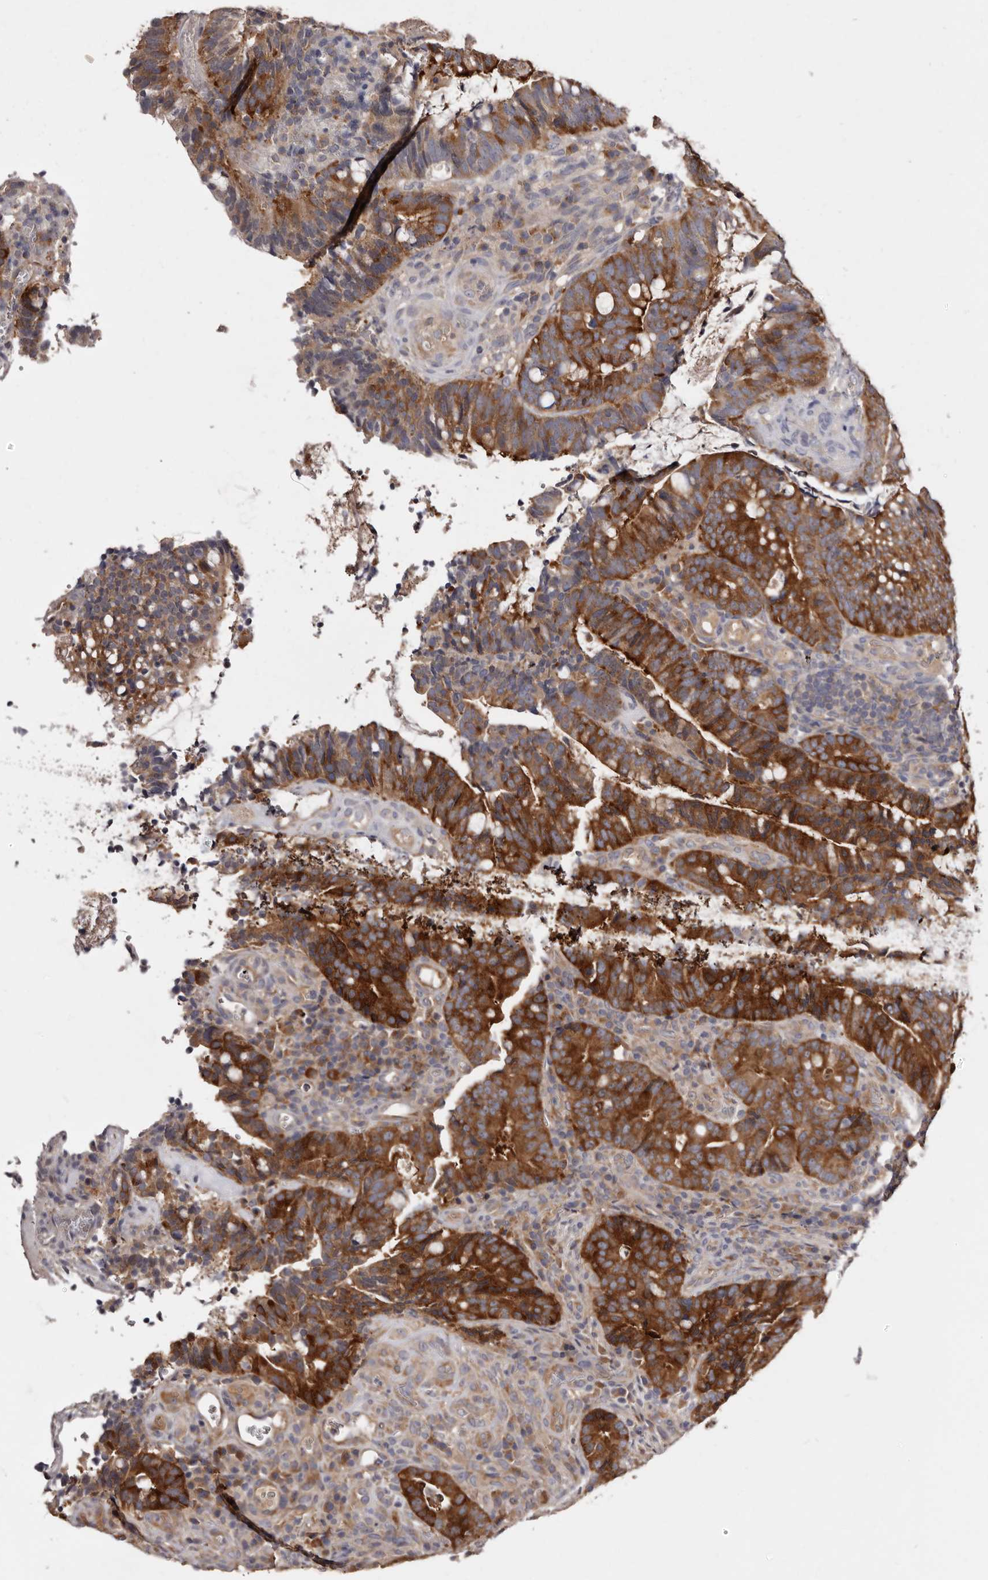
{"staining": {"intensity": "strong", "quantity": ">75%", "location": "cytoplasmic/membranous"}, "tissue": "colorectal cancer", "cell_type": "Tumor cells", "image_type": "cancer", "snomed": [{"axis": "morphology", "description": "Adenocarcinoma, NOS"}, {"axis": "topography", "description": "Colon"}], "caption": "The image demonstrates staining of colorectal adenocarcinoma, revealing strong cytoplasmic/membranous protein positivity (brown color) within tumor cells. (DAB (3,3'-diaminobenzidine) IHC with brightfield microscopy, high magnification).", "gene": "LTV1", "patient": {"sex": "female", "age": 66}}